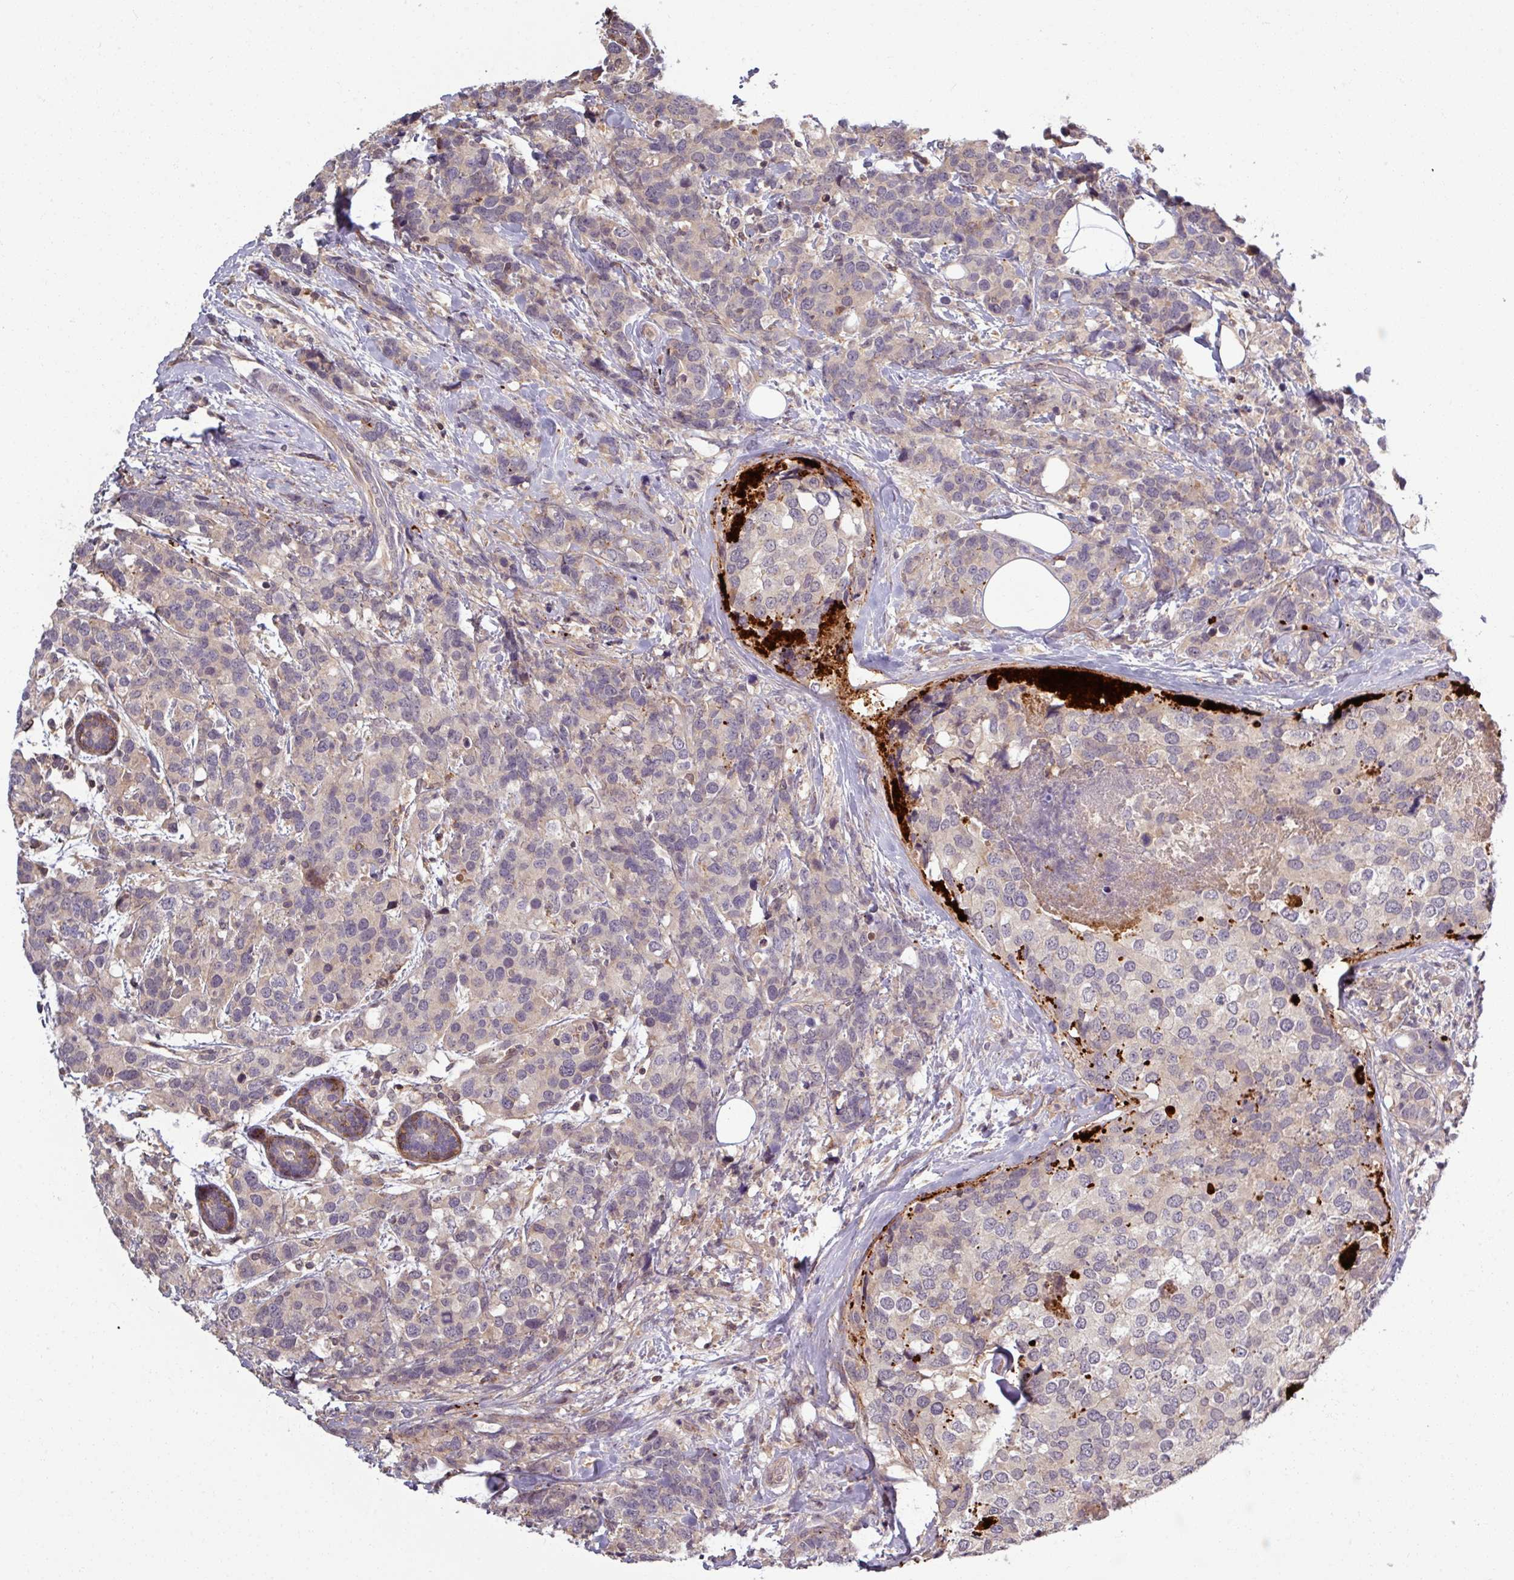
{"staining": {"intensity": "negative", "quantity": "none", "location": "none"}, "tissue": "breast cancer", "cell_type": "Tumor cells", "image_type": "cancer", "snomed": [{"axis": "morphology", "description": "Lobular carcinoma"}, {"axis": "topography", "description": "Breast"}], "caption": "Photomicrograph shows no significant protein staining in tumor cells of breast cancer (lobular carcinoma).", "gene": "TUSC3", "patient": {"sex": "female", "age": 59}}